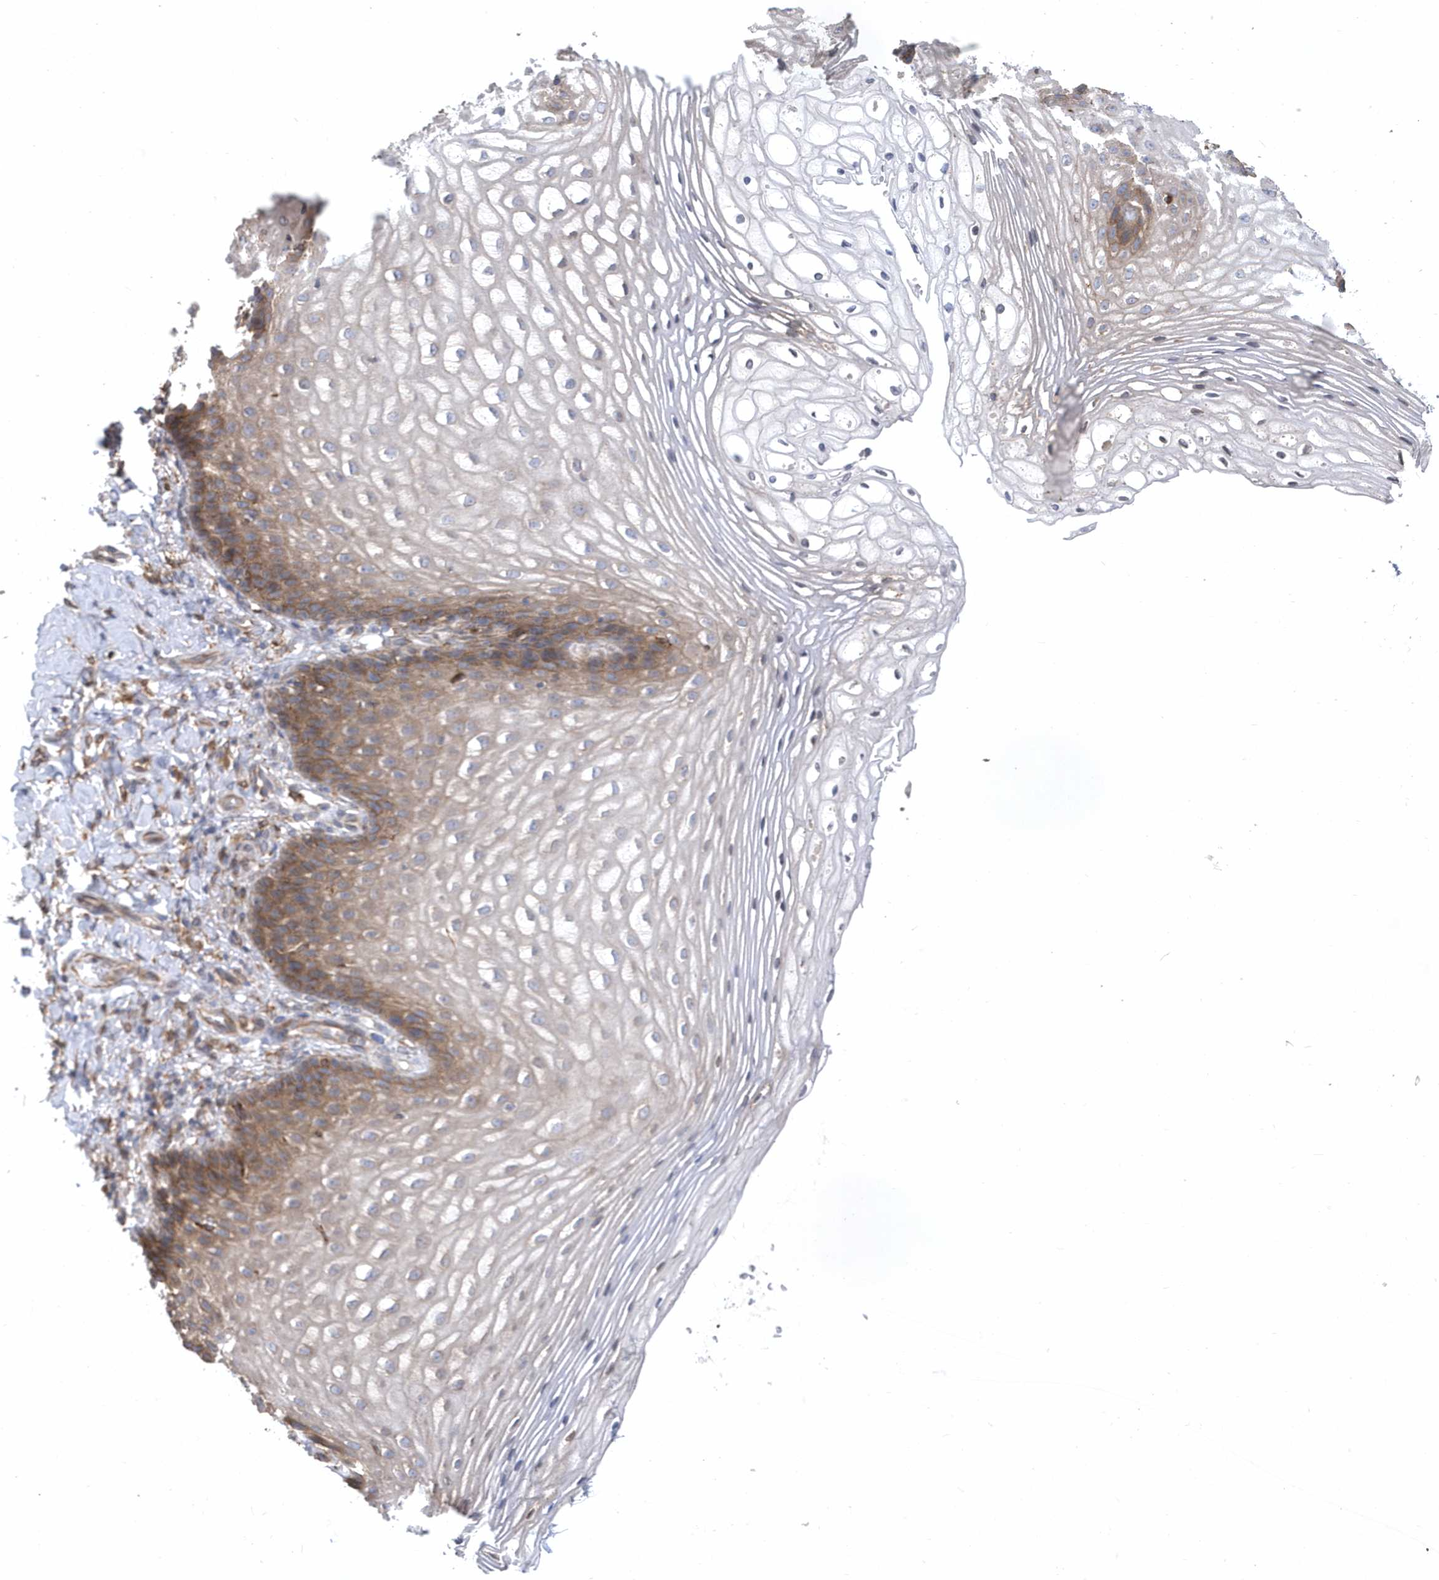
{"staining": {"intensity": "moderate", "quantity": "<25%", "location": "cytoplasmic/membranous"}, "tissue": "vagina", "cell_type": "Squamous epithelial cells", "image_type": "normal", "snomed": [{"axis": "morphology", "description": "Normal tissue, NOS"}, {"axis": "topography", "description": "Vagina"}], "caption": "Protein expression analysis of benign human vagina reveals moderate cytoplasmic/membranous staining in about <25% of squamous epithelial cells.", "gene": "VAMP7", "patient": {"sex": "female", "age": 60}}